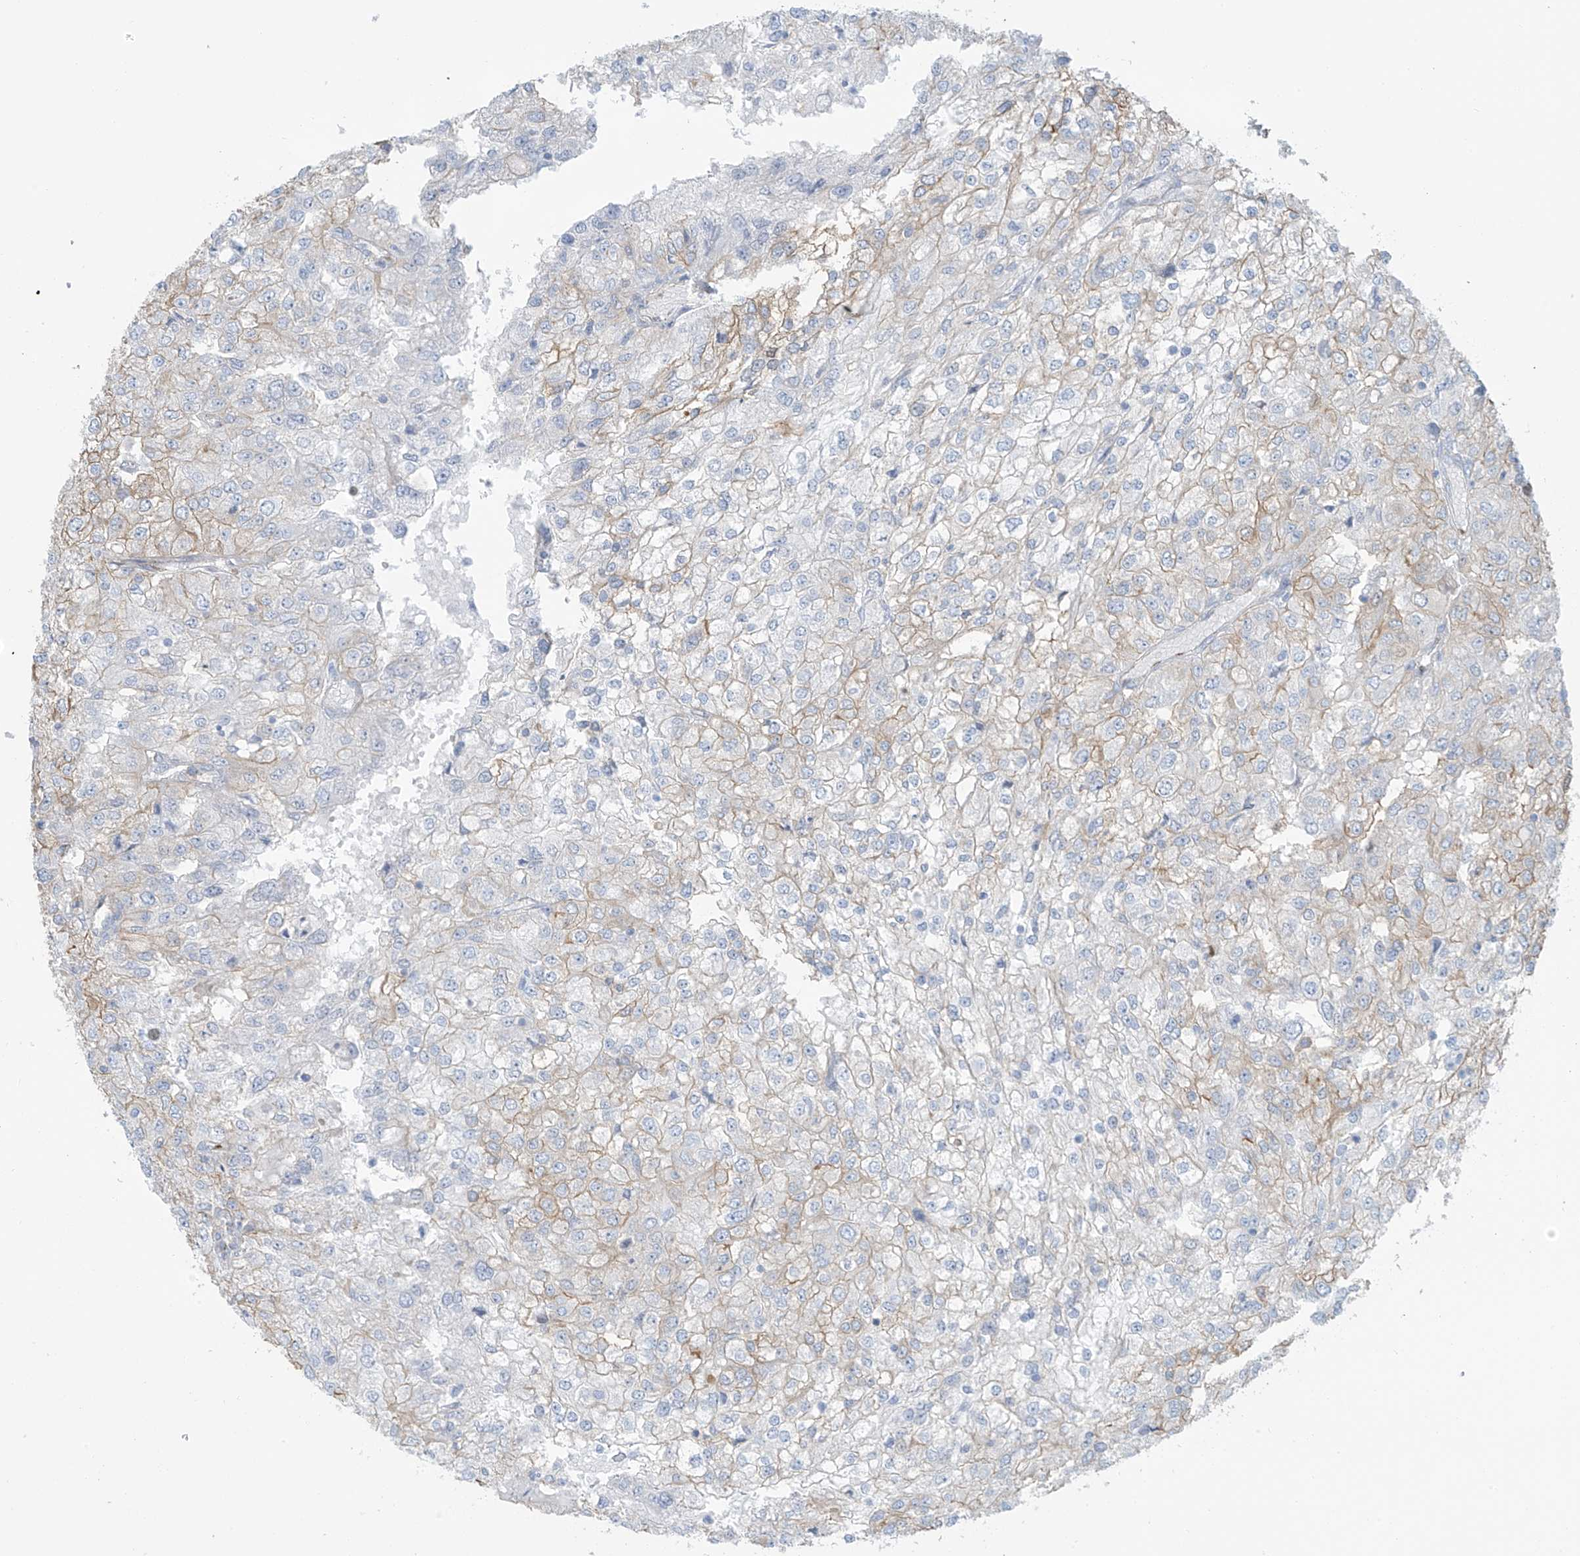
{"staining": {"intensity": "weak", "quantity": "25%-75%", "location": "cytoplasmic/membranous"}, "tissue": "renal cancer", "cell_type": "Tumor cells", "image_type": "cancer", "snomed": [{"axis": "morphology", "description": "Adenocarcinoma, NOS"}, {"axis": "topography", "description": "Kidney"}], "caption": "About 25%-75% of tumor cells in human renal cancer demonstrate weak cytoplasmic/membranous protein staining as visualized by brown immunohistochemical staining.", "gene": "ZNF846", "patient": {"sex": "female", "age": 54}}